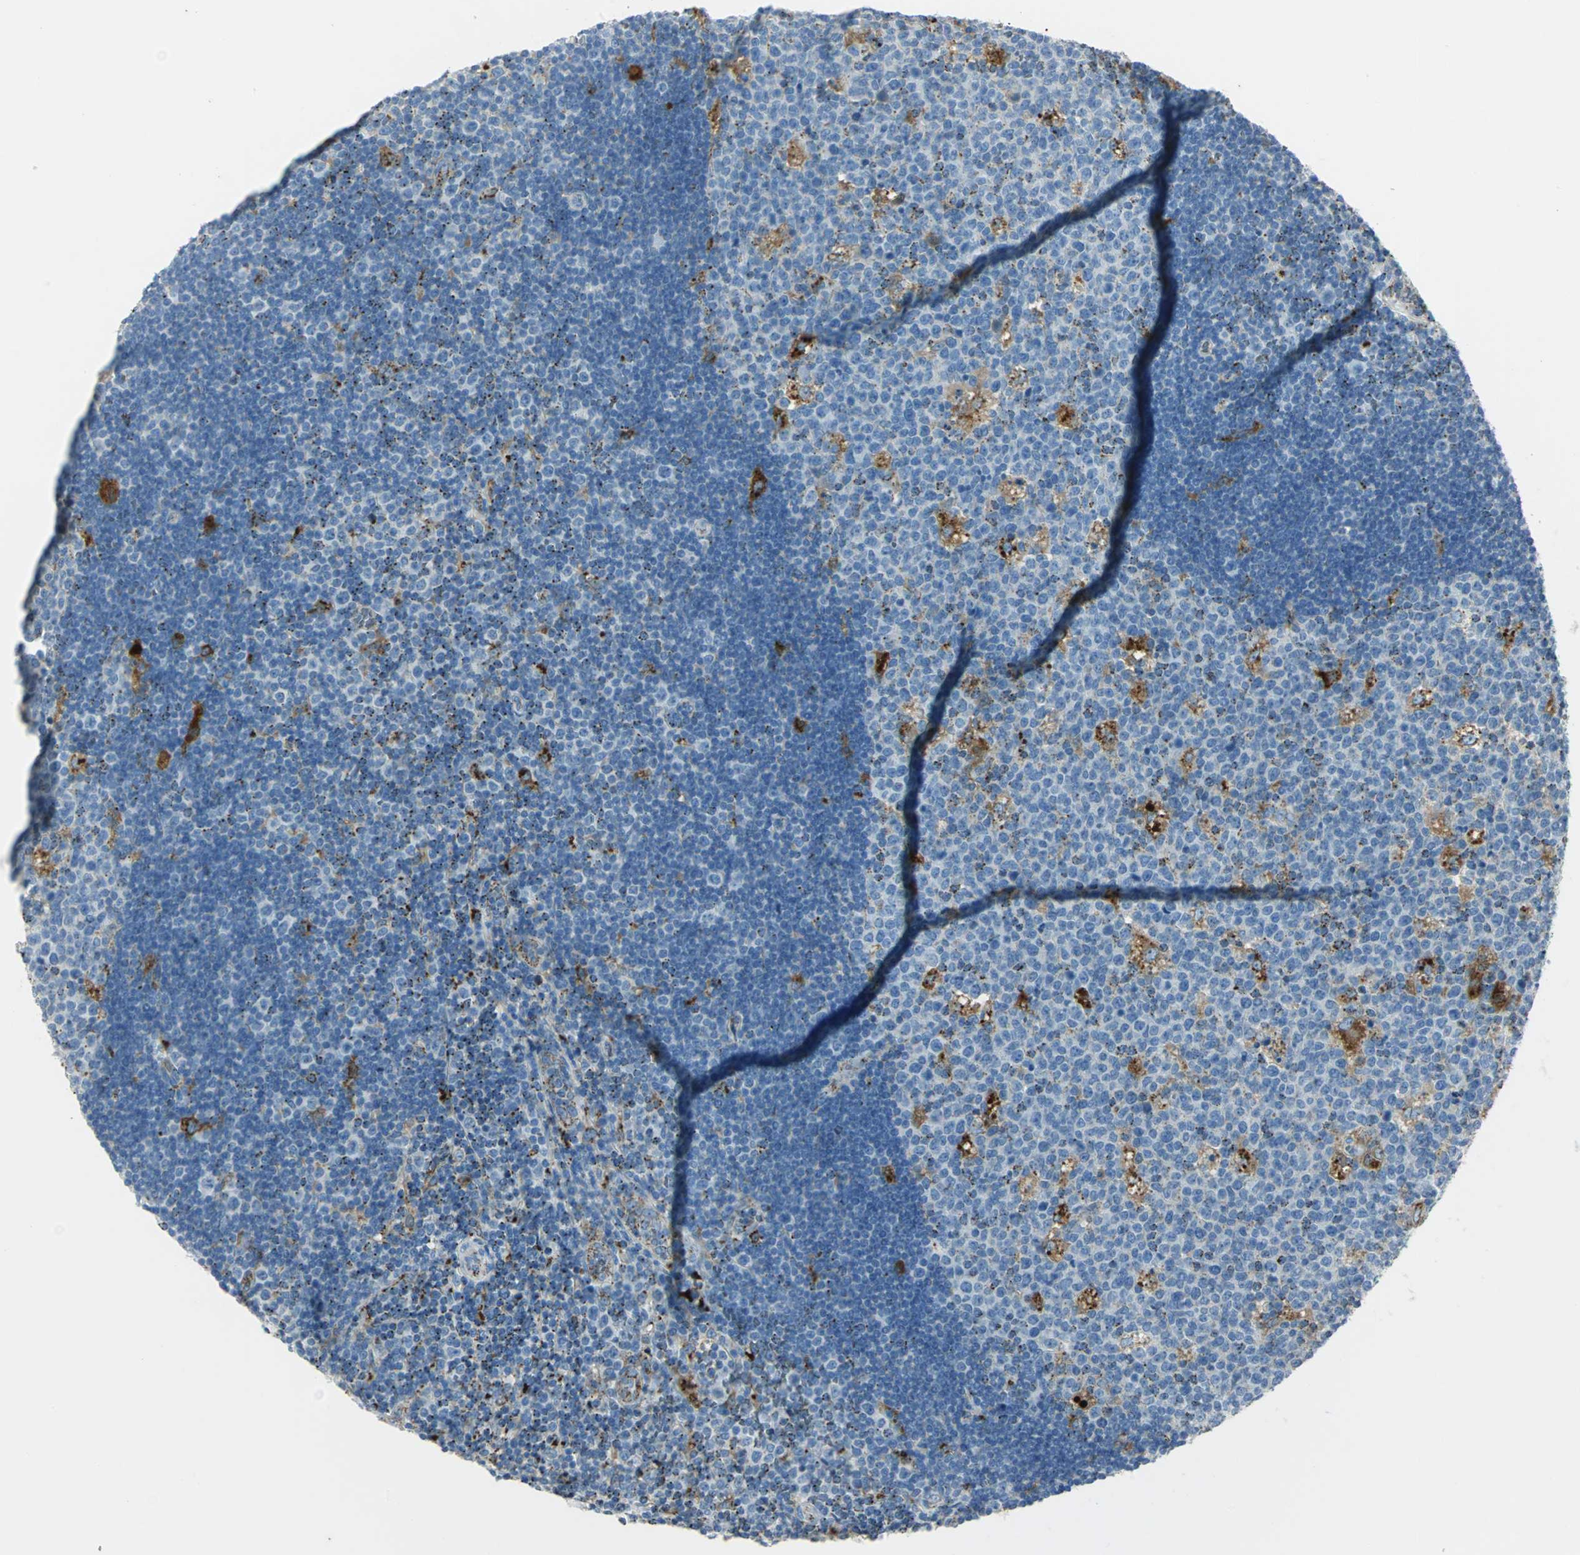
{"staining": {"intensity": "strong", "quantity": "25%-75%", "location": "cytoplasmic/membranous"}, "tissue": "lymph node", "cell_type": "Germinal center cells", "image_type": "normal", "snomed": [{"axis": "morphology", "description": "Normal tissue, NOS"}, {"axis": "topography", "description": "Lymph node"}, {"axis": "topography", "description": "Salivary gland"}], "caption": "Brown immunohistochemical staining in benign lymph node reveals strong cytoplasmic/membranous expression in about 25%-75% of germinal center cells. The protein is shown in brown color, while the nuclei are stained blue.", "gene": "ARSA", "patient": {"sex": "male", "age": 8}}